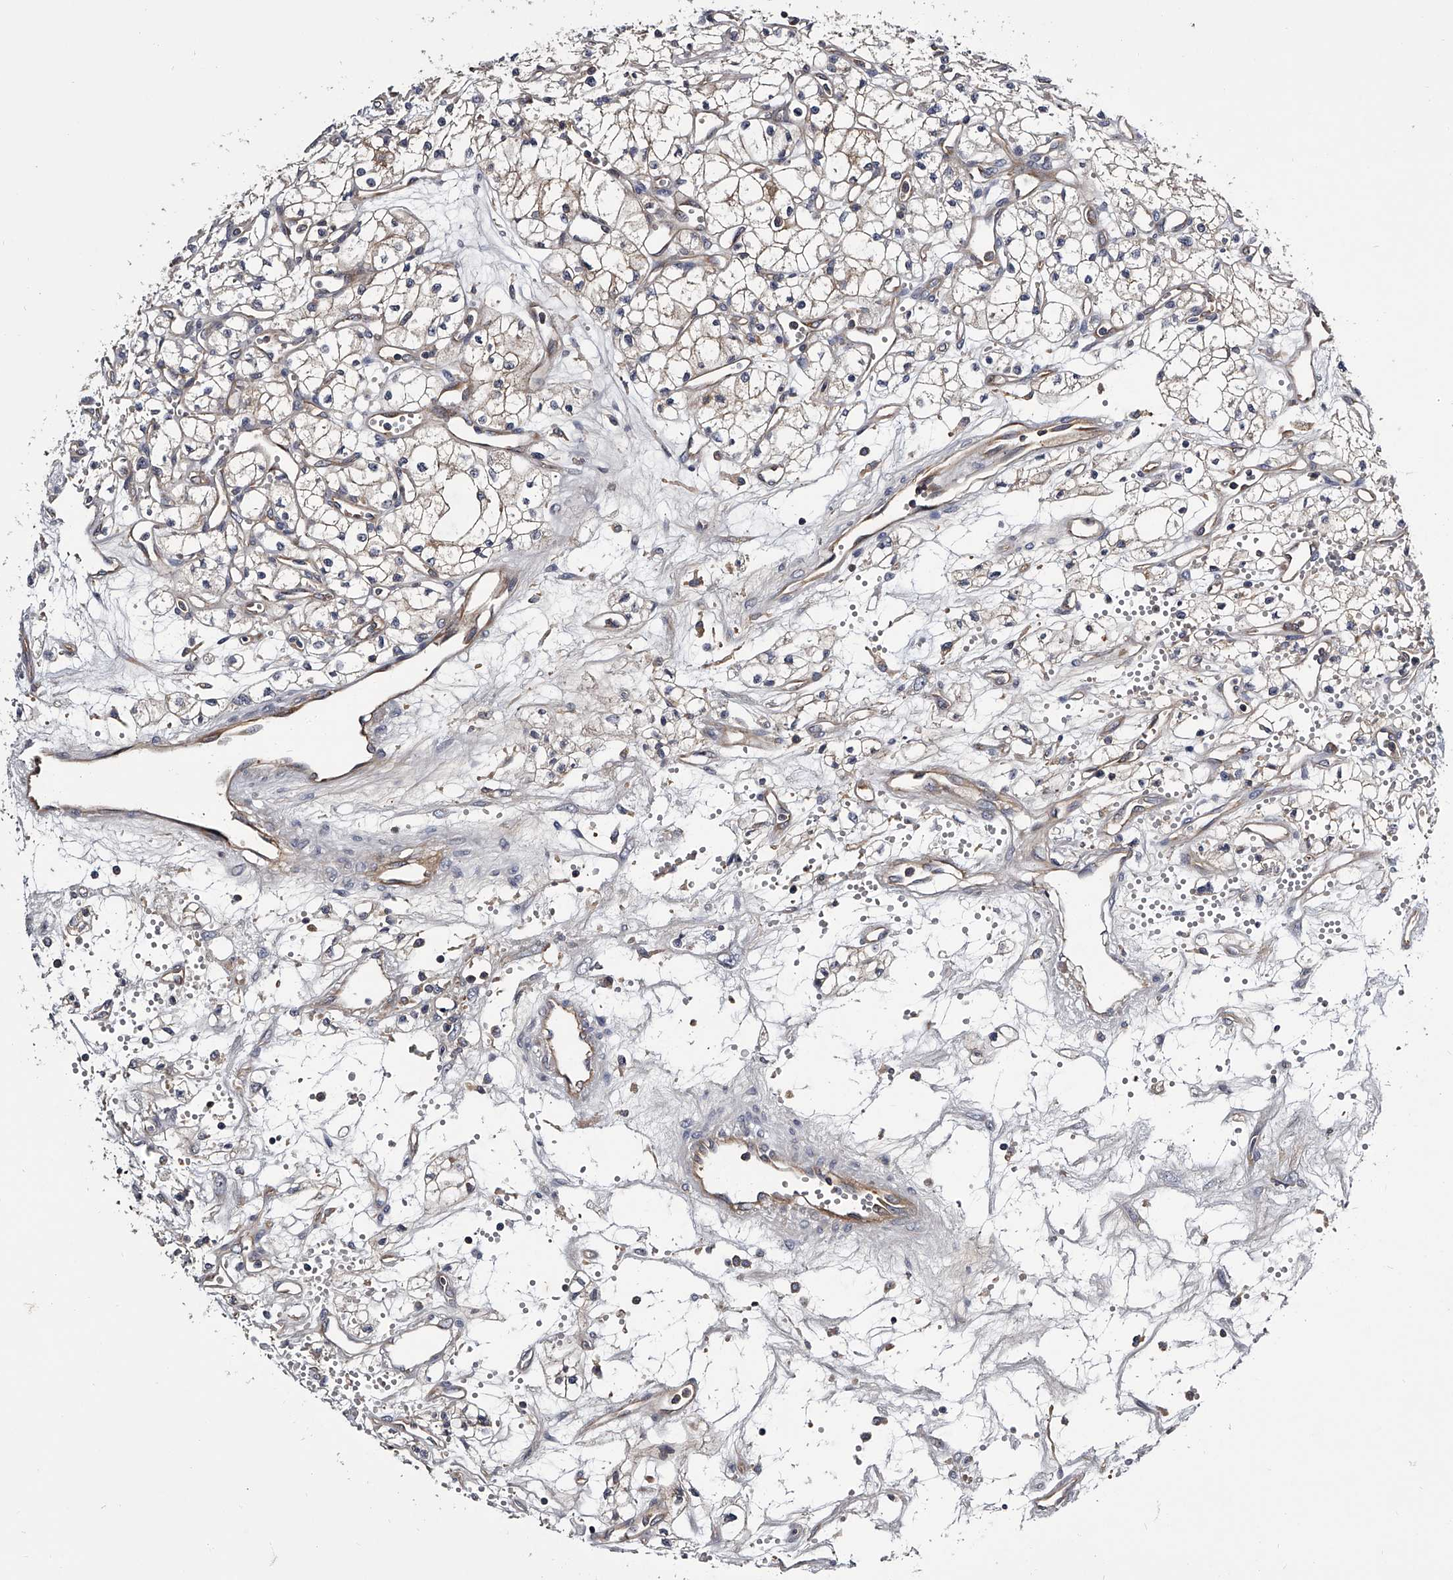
{"staining": {"intensity": "negative", "quantity": "none", "location": "none"}, "tissue": "renal cancer", "cell_type": "Tumor cells", "image_type": "cancer", "snomed": [{"axis": "morphology", "description": "Adenocarcinoma, NOS"}, {"axis": "topography", "description": "Kidney"}], "caption": "A high-resolution photomicrograph shows immunohistochemistry (IHC) staining of renal cancer, which exhibits no significant staining in tumor cells.", "gene": "GAPVD1", "patient": {"sex": "male", "age": 59}}